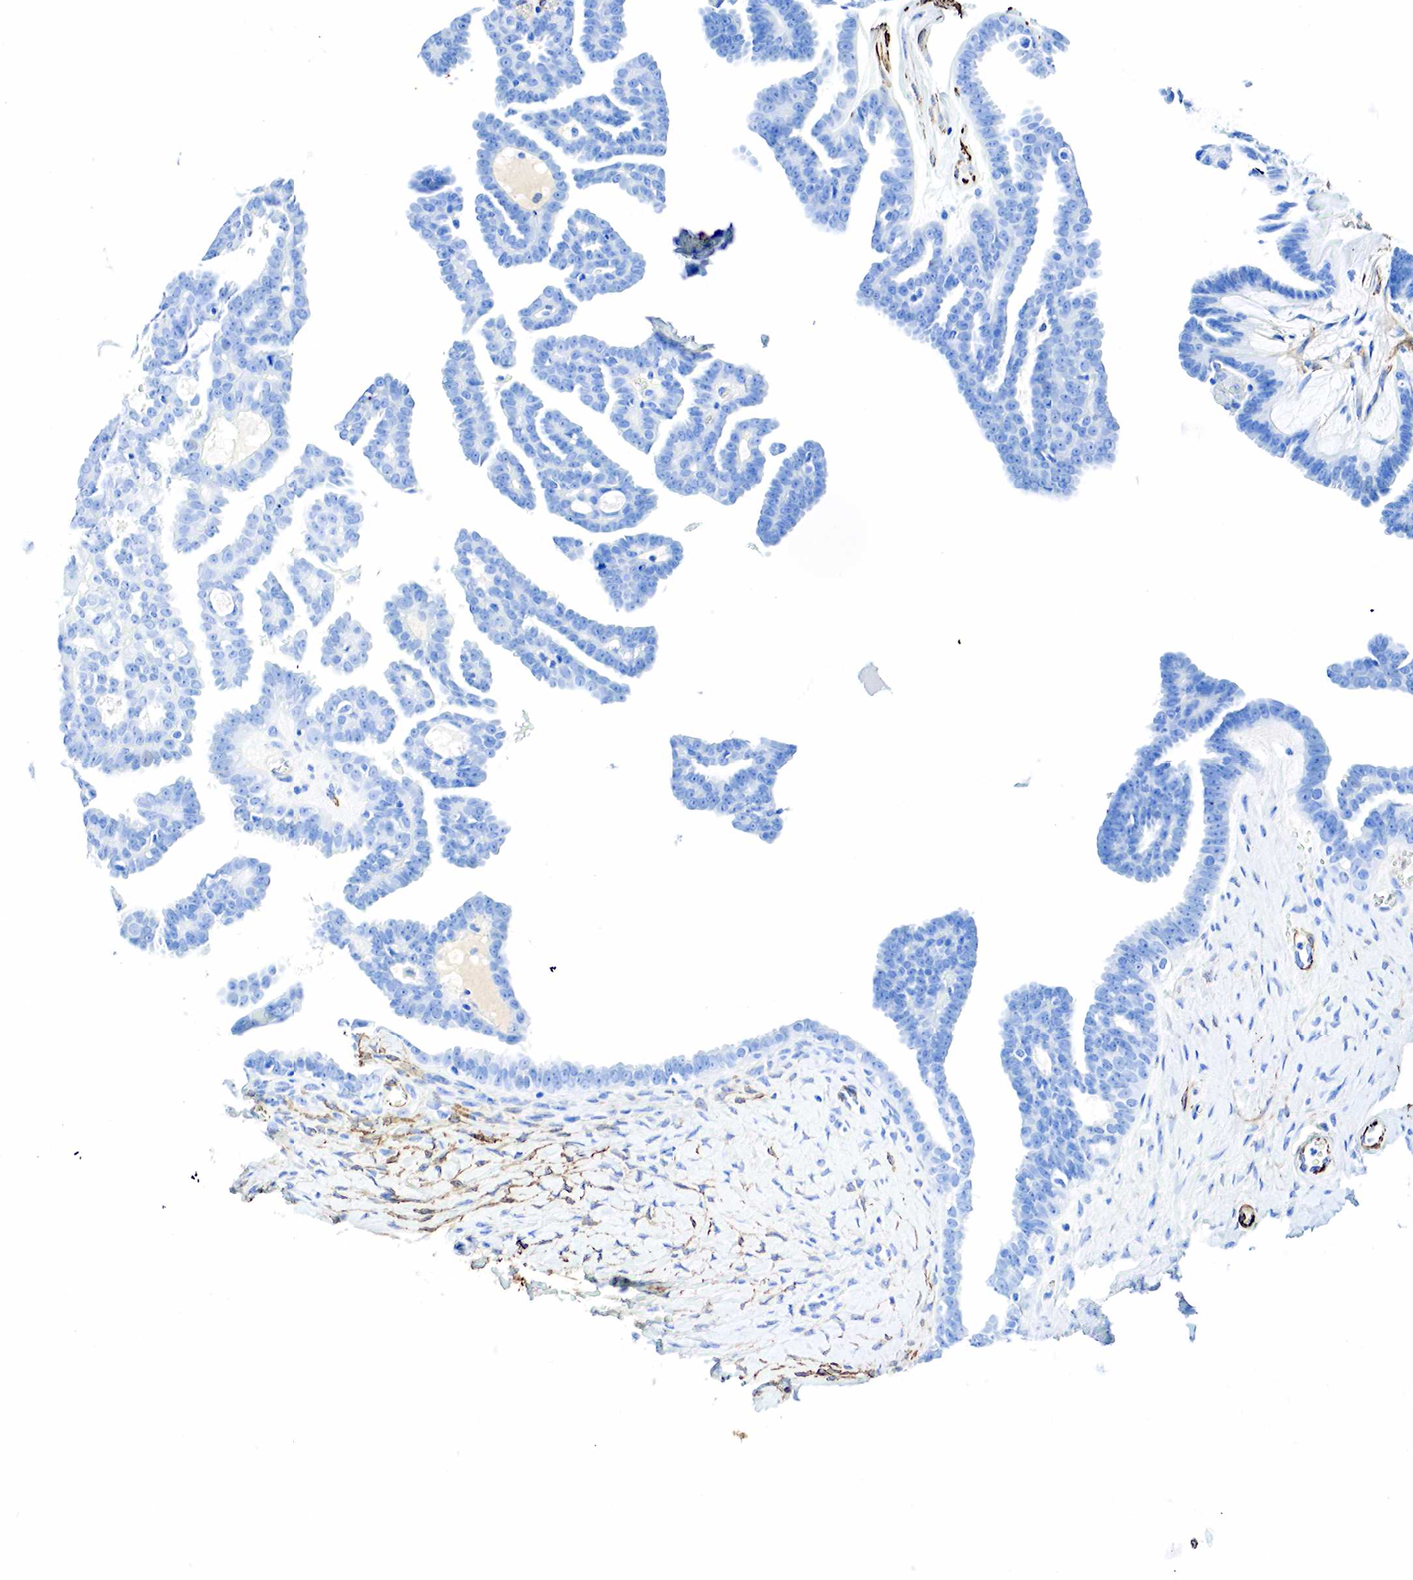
{"staining": {"intensity": "negative", "quantity": "none", "location": "none"}, "tissue": "ovarian cancer", "cell_type": "Tumor cells", "image_type": "cancer", "snomed": [{"axis": "morphology", "description": "Cystadenocarcinoma, serous, NOS"}, {"axis": "topography", "description": "Ovary"}], "caption": "Tumor cells show no significant protein expression in serous cystadenocarcinoma (ovarian).", "gene": "ACTA1", "patient": {"sex": "female", "age": 71}}